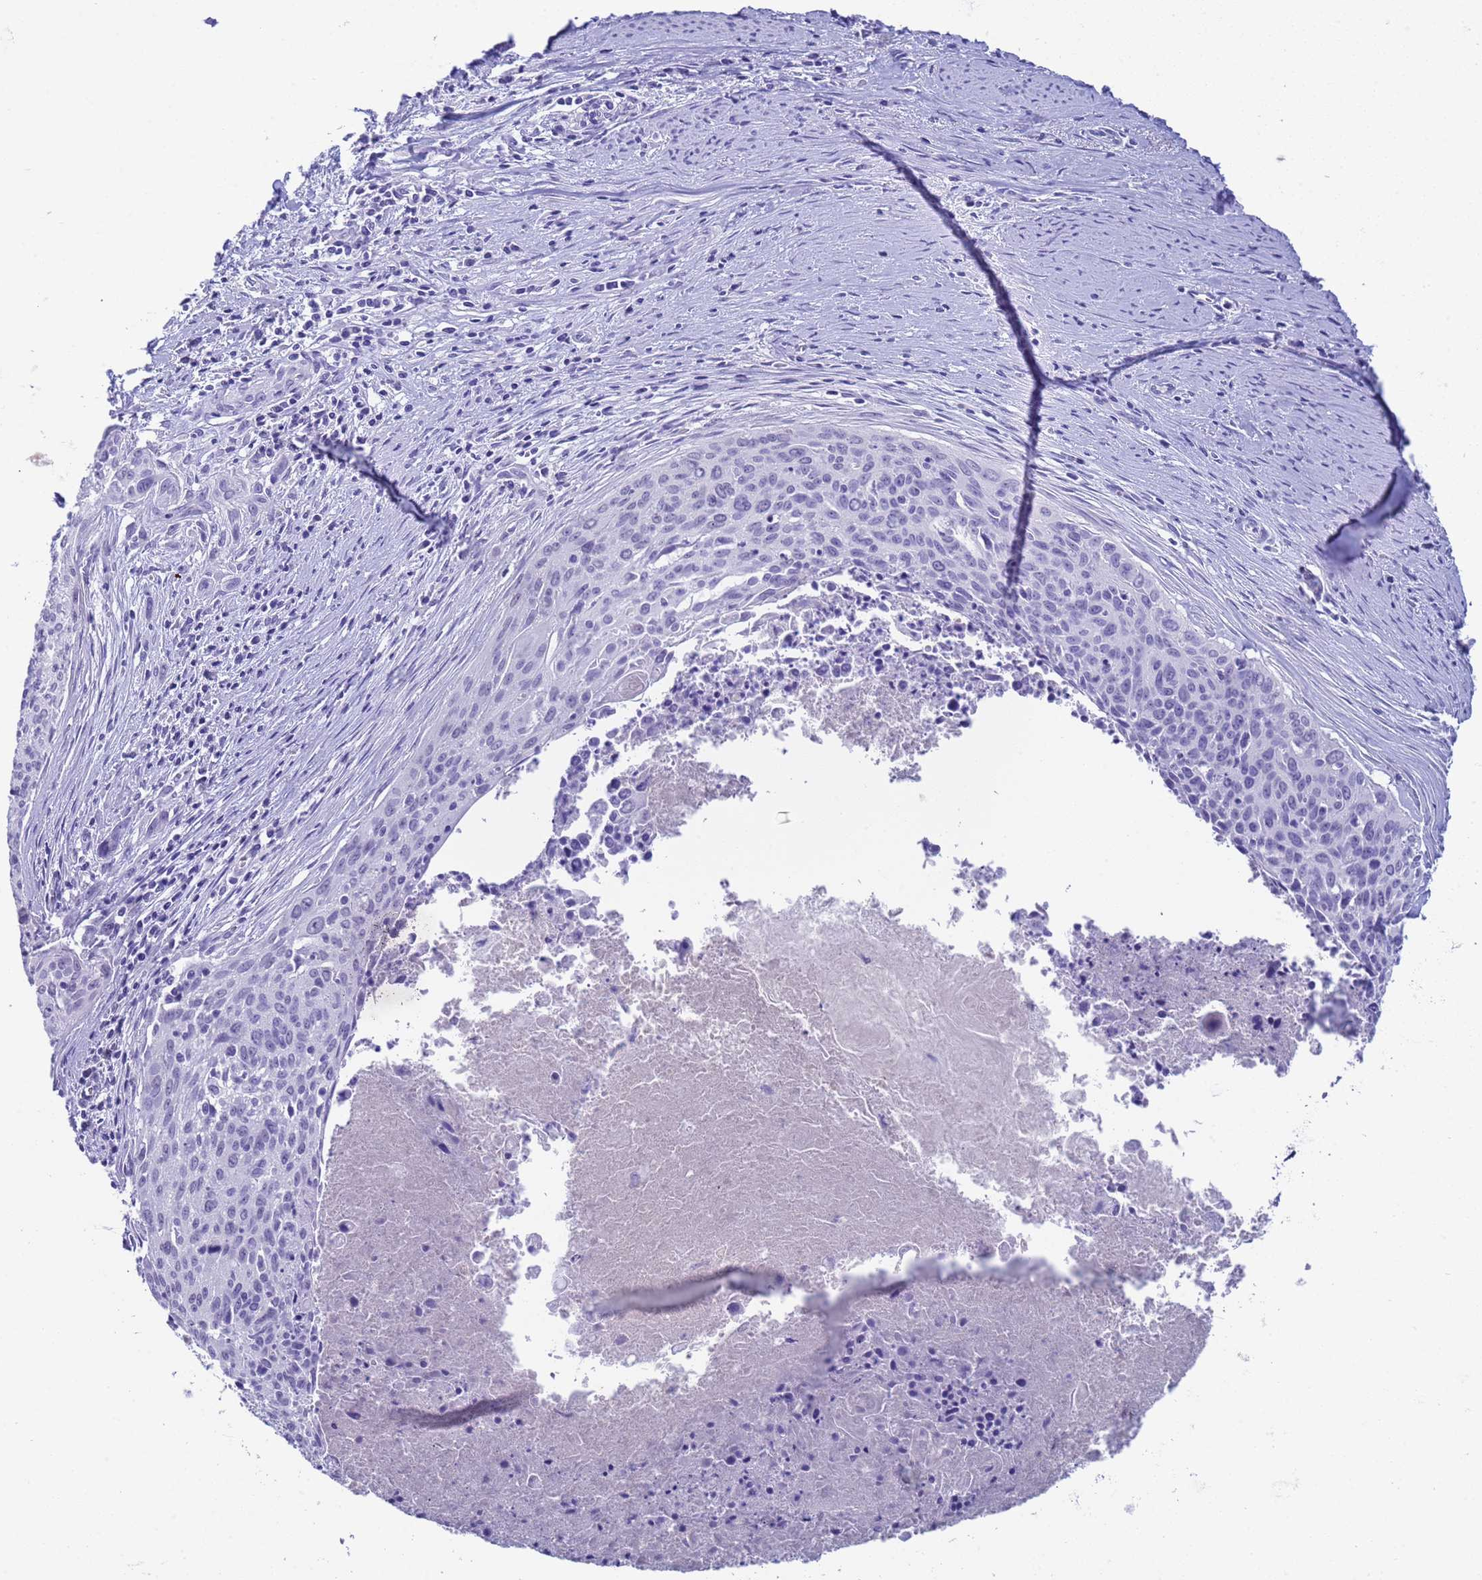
{"staining": {"intensity": "negative", "quantity": "none", "location": "none"}, "tissue": "cervical cancer", "cell_type": "Tumor cells", "image_type": "cancer", "snomed": [{"axis": "morphology", "description": "Squamous cell carcinoma, NOS"}, {"axis": "topography", "description": "Cervix"}], "caption": "Immunohistochemical staining of human cervical cancer (squamous cell carcinoma) shows no significant expression in tumor cells.", "gene": "CKM", "patient": {"sex": "female", "age": 55}}